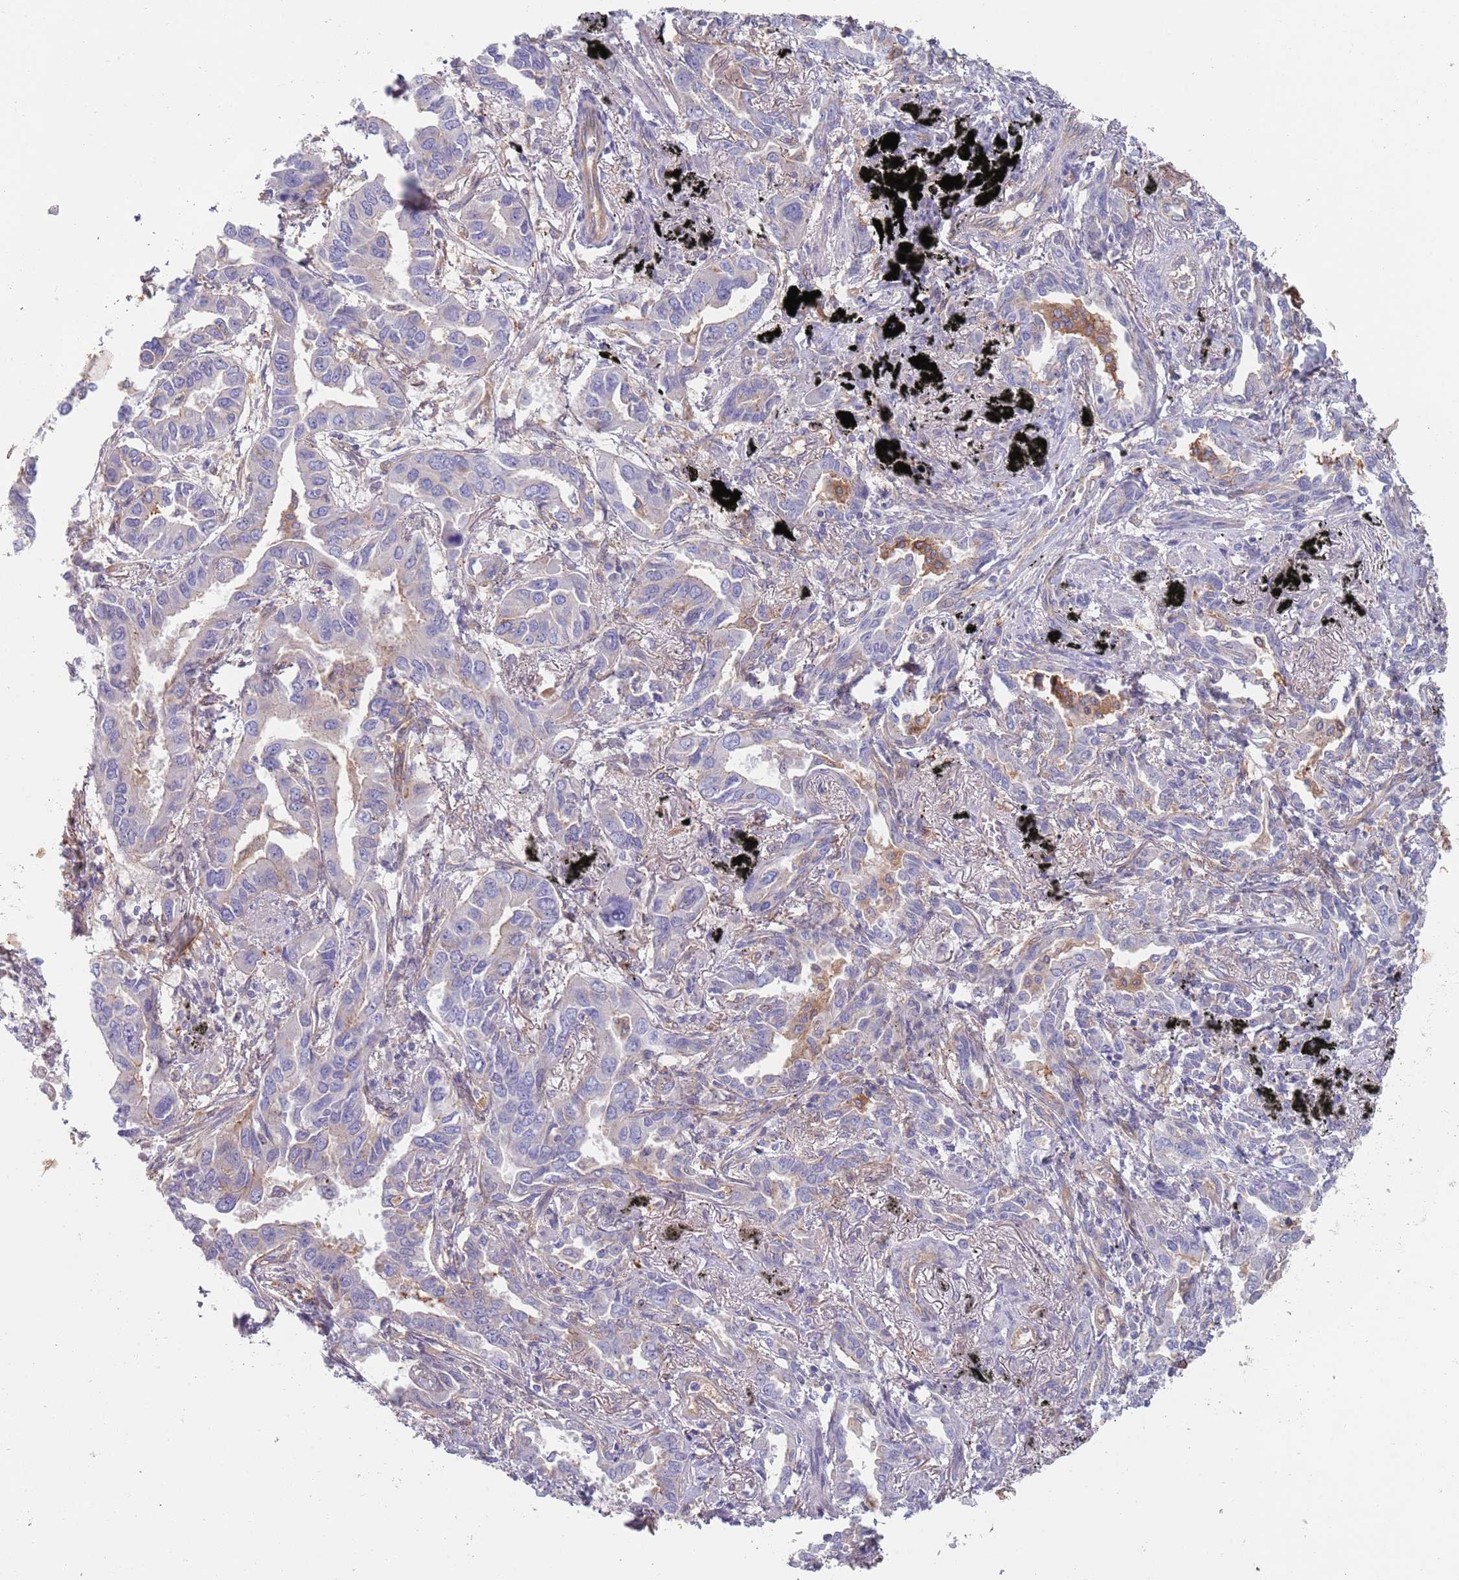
{"staining": {"intensity": "negative", "quantity": "none", "location": "none"}, "tissue": "lung cancer", "cell_type": "Tumor cells", "image_type": "cancer", "snomed": [{"axis": "morphology", "description": "Adenocarcinoma, NOS"}, {"axis": "topography", "description": "Lung"}], "caption": "A micrograph of lung cancer stained for a protein demonstrates no brown staining in tumor cells.", "gene": "APPL2", "patient": {"sex": "male", "age": 67}}